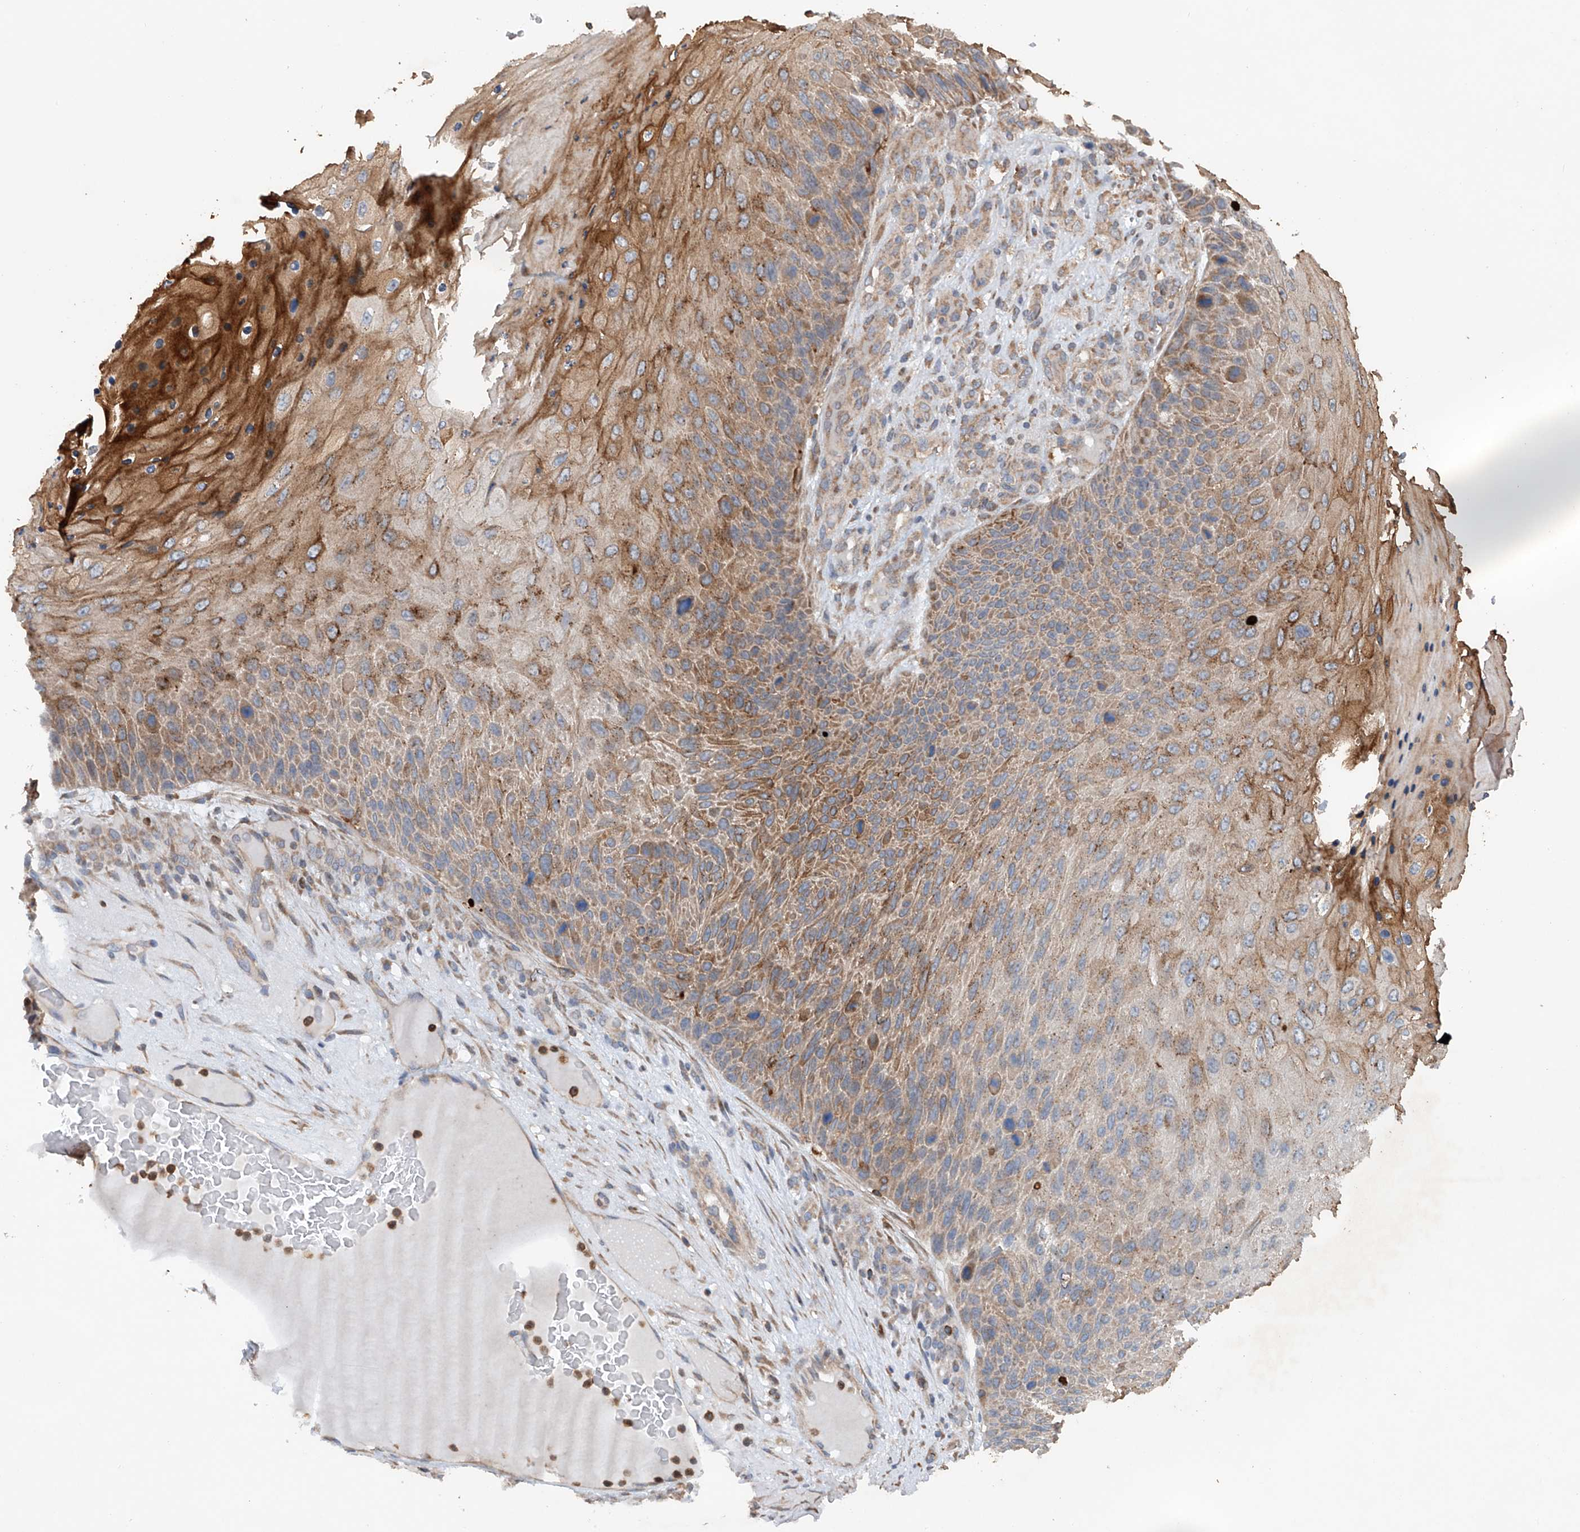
{"staining": {"intensity": "moderate", "quantity": "25%-75%", "location": "cytoplasmic/membranous"}, "tissue": "skin cancer", "cell_type": "Tumor cells", "image_type": "cancer", "snomed": [{"axis": "morphology", "description": "Squamous cell carcinoma, NOS"}, {"axis": "topography", "description": "Skin"}], "caption": "Tumor cells show moderate cytoplasmic/membranous positivity in approximately 25%-75% of cells in skin cancer (squamous cell carcinoma).", "gene": "CEP85L", "patient": {"sex": "female", "age": 88}}